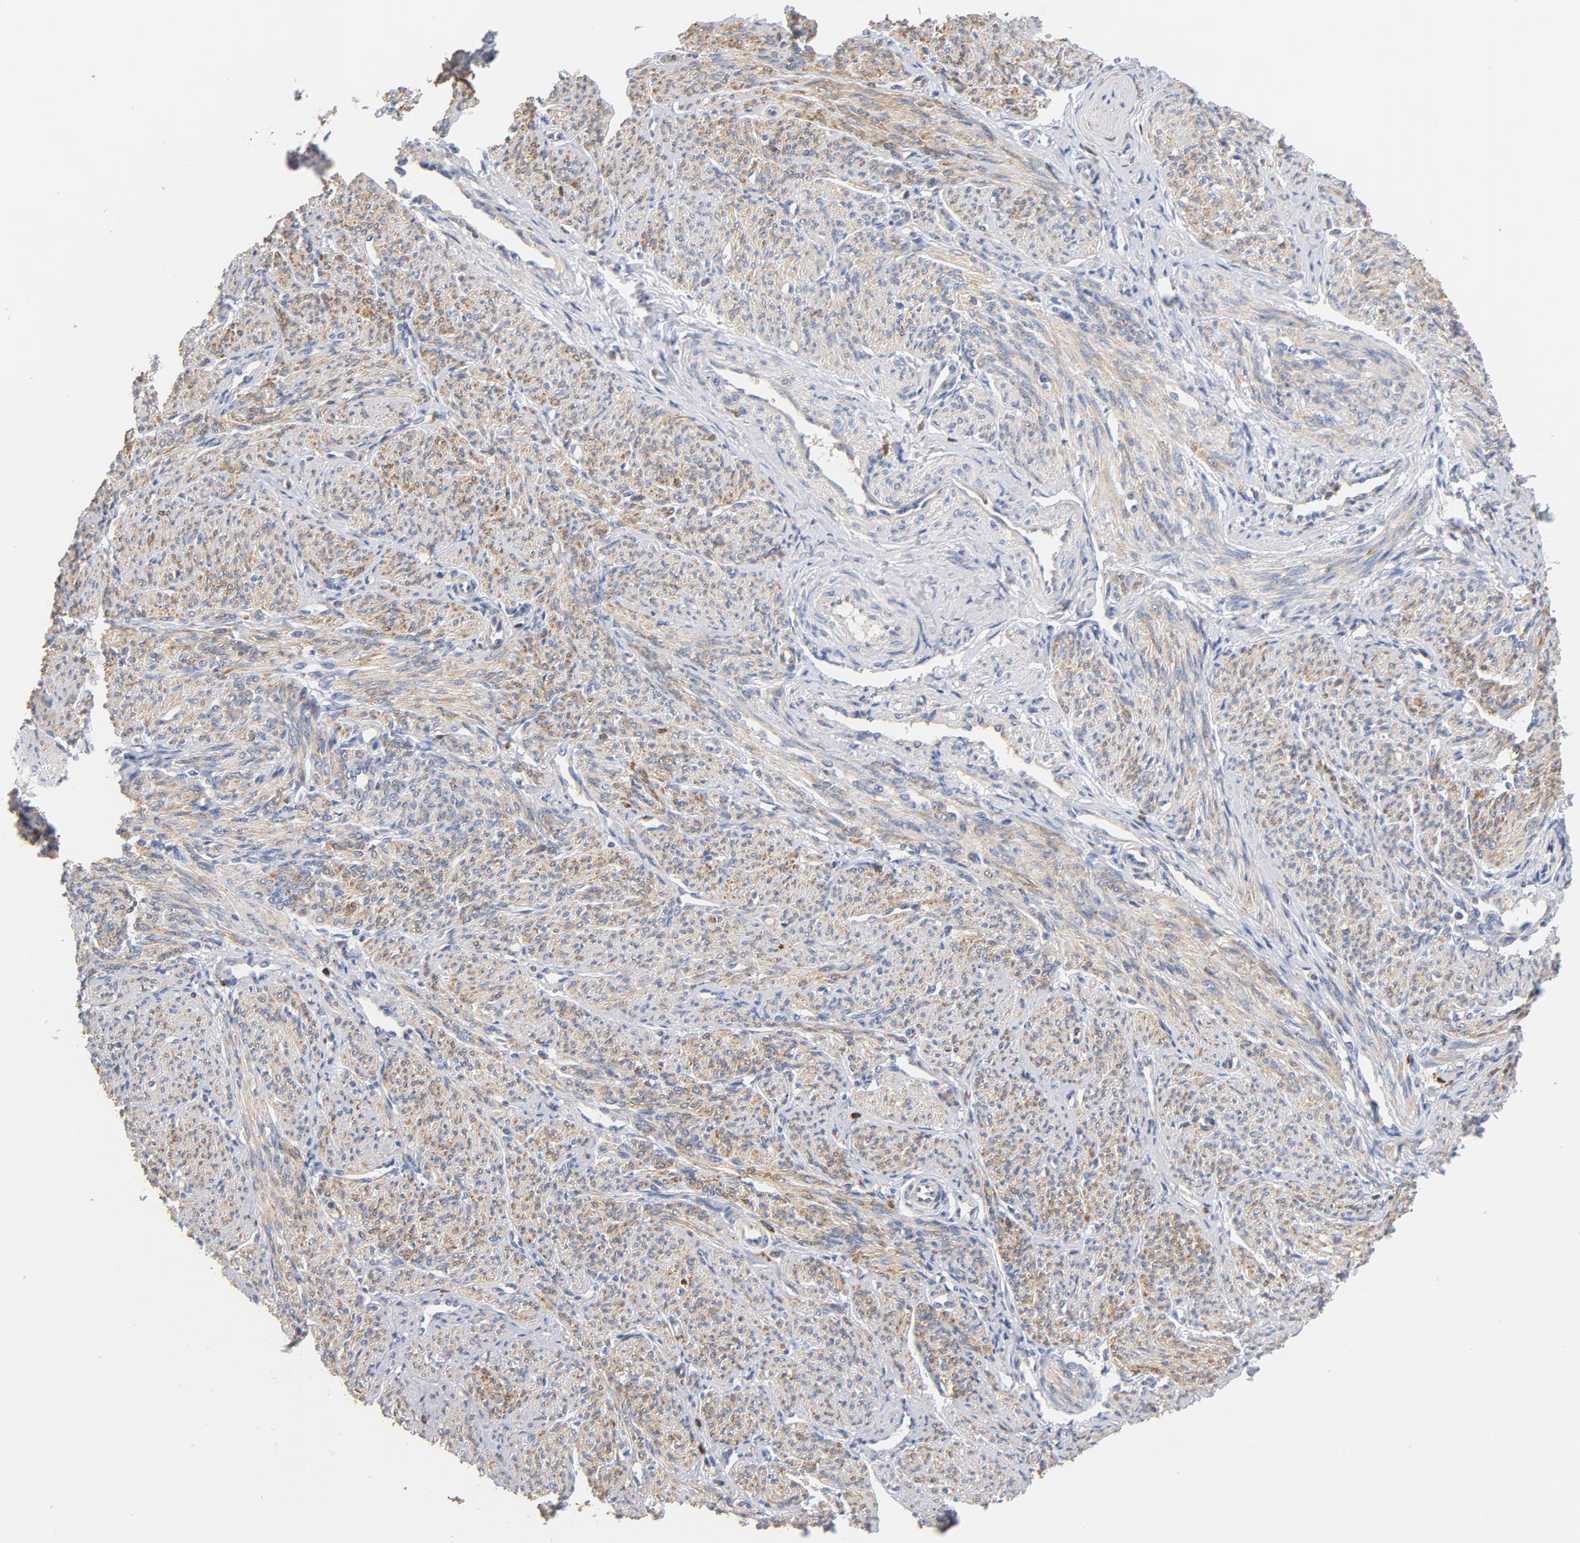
{"staining": {"intensity": "weak", "quantity": "25%-75%", "location": "cytoplasmic/membranous"}, "tissue": "smooth muscle", "cell_type": "Smooth muscle cells", "image_type": "normal", "snomed": [{"axis": "morphology", "description": "Normal tissue, NOS"}, {"axis": "topography", "description": "Smooth muscle"}], "caption": "An immunohistochemistry (IHC) micrograph of unremarkable tissue is shown. Protein staining in brown labels weak cytoplasmic/membranous positivity in smooth muscle within smooth muscle cells. Using DAB (brown) and hematoxylin (blue) stains, captured at high magnification using brightfield microscopy.", "gene": "EZR", "patient": {"sex": "female", "age": 65}}